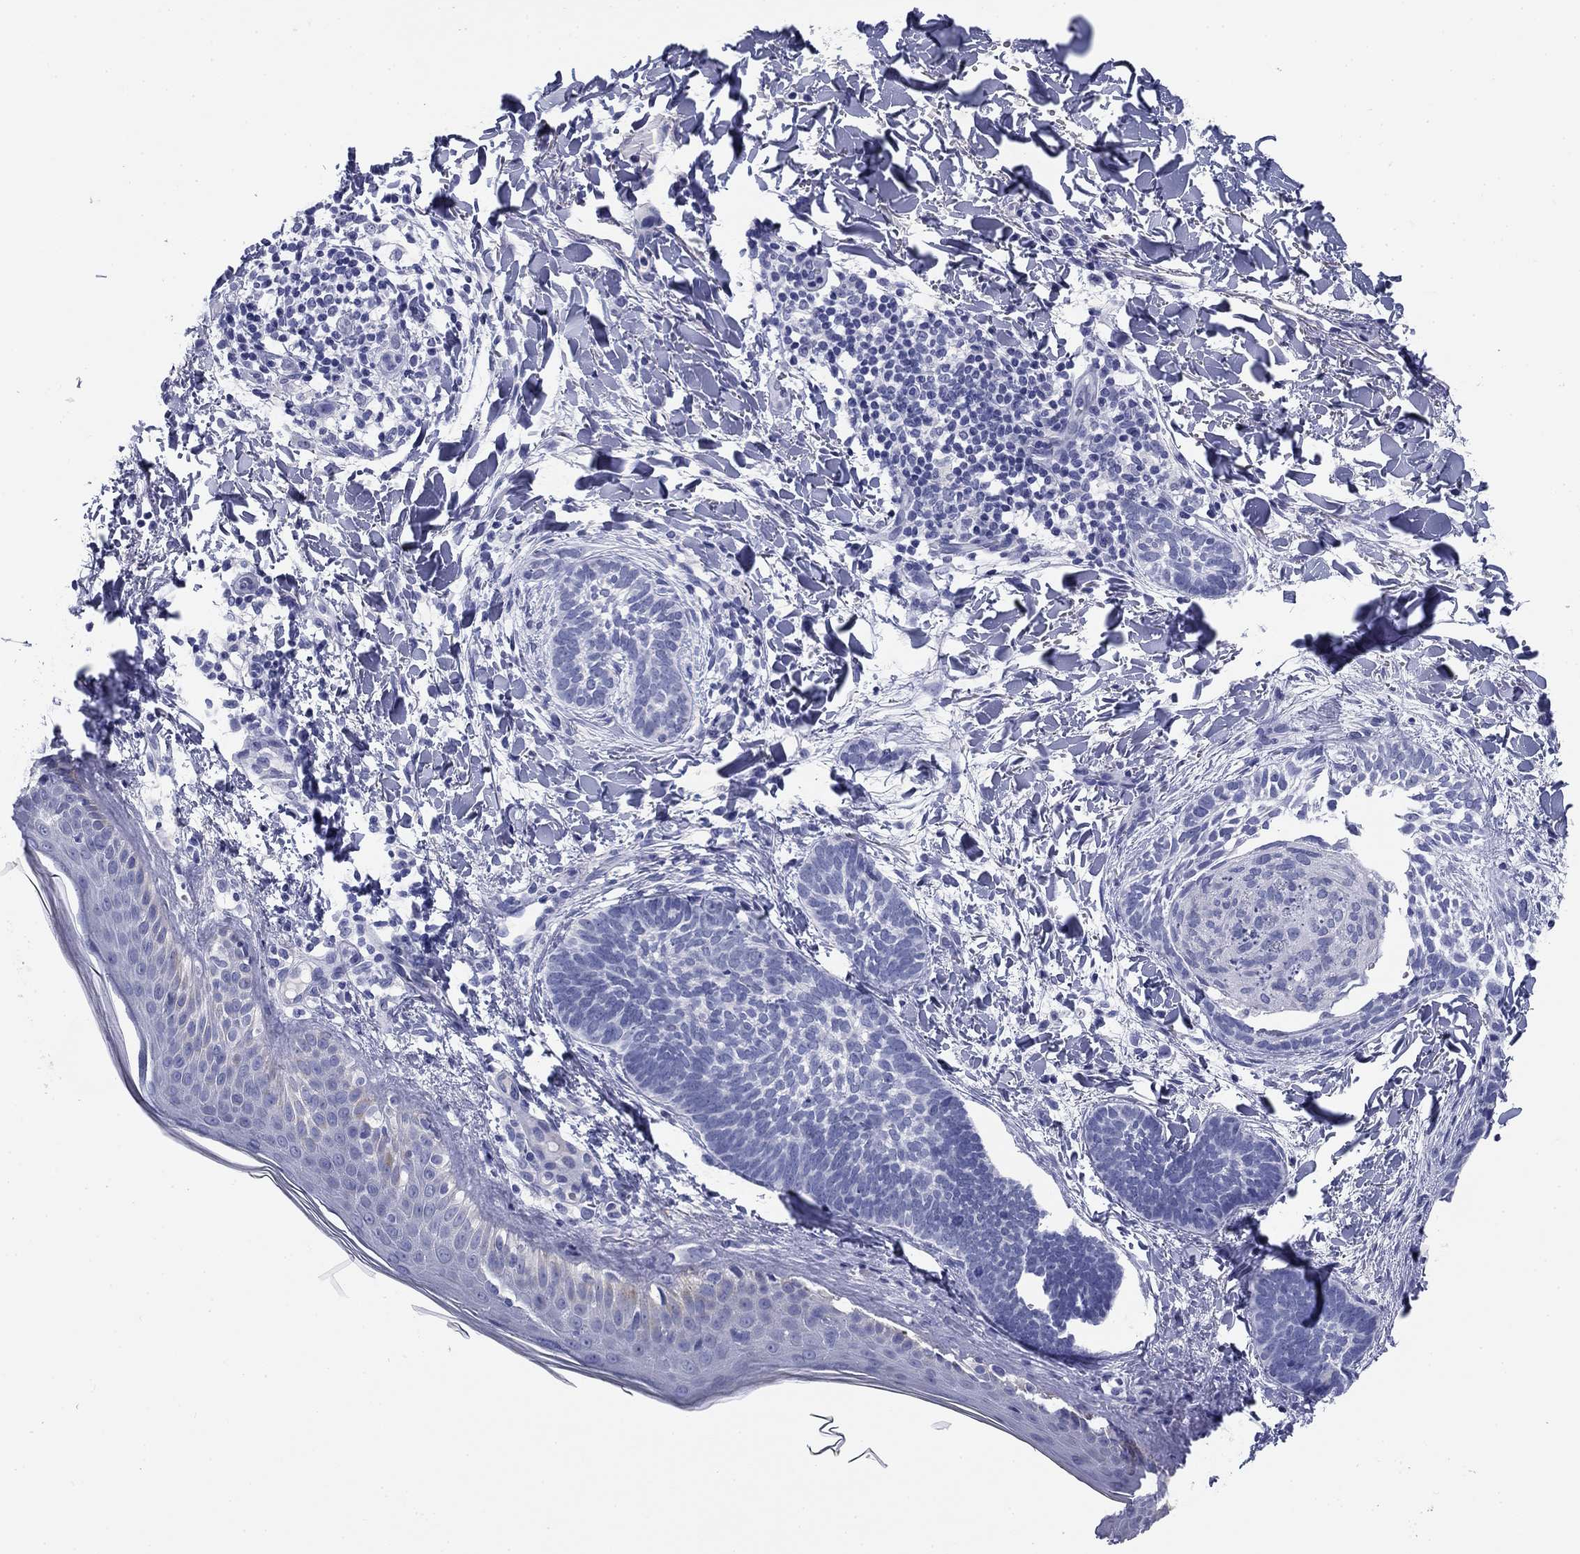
{"staining": {"intensity": "negative", "quantity": "none", "location": "none"}, "tissue": "skin cancer", "cell_type": "Tumor cells", "image_type": "cancer", "snomed": [{"axis": "morphology", "description": "Normal tissue, NOS"}, {"axis": "morphology", "description": "Basal cell carcinoma"}, {"axis": "topography", "description": "Skin"}], "caption": "Skin cancer was stained to show a protein in brown. There is no significant expression in tumor cells.", "gene": "KCNH1", "patient": {"sex": "male", "age": 46}}